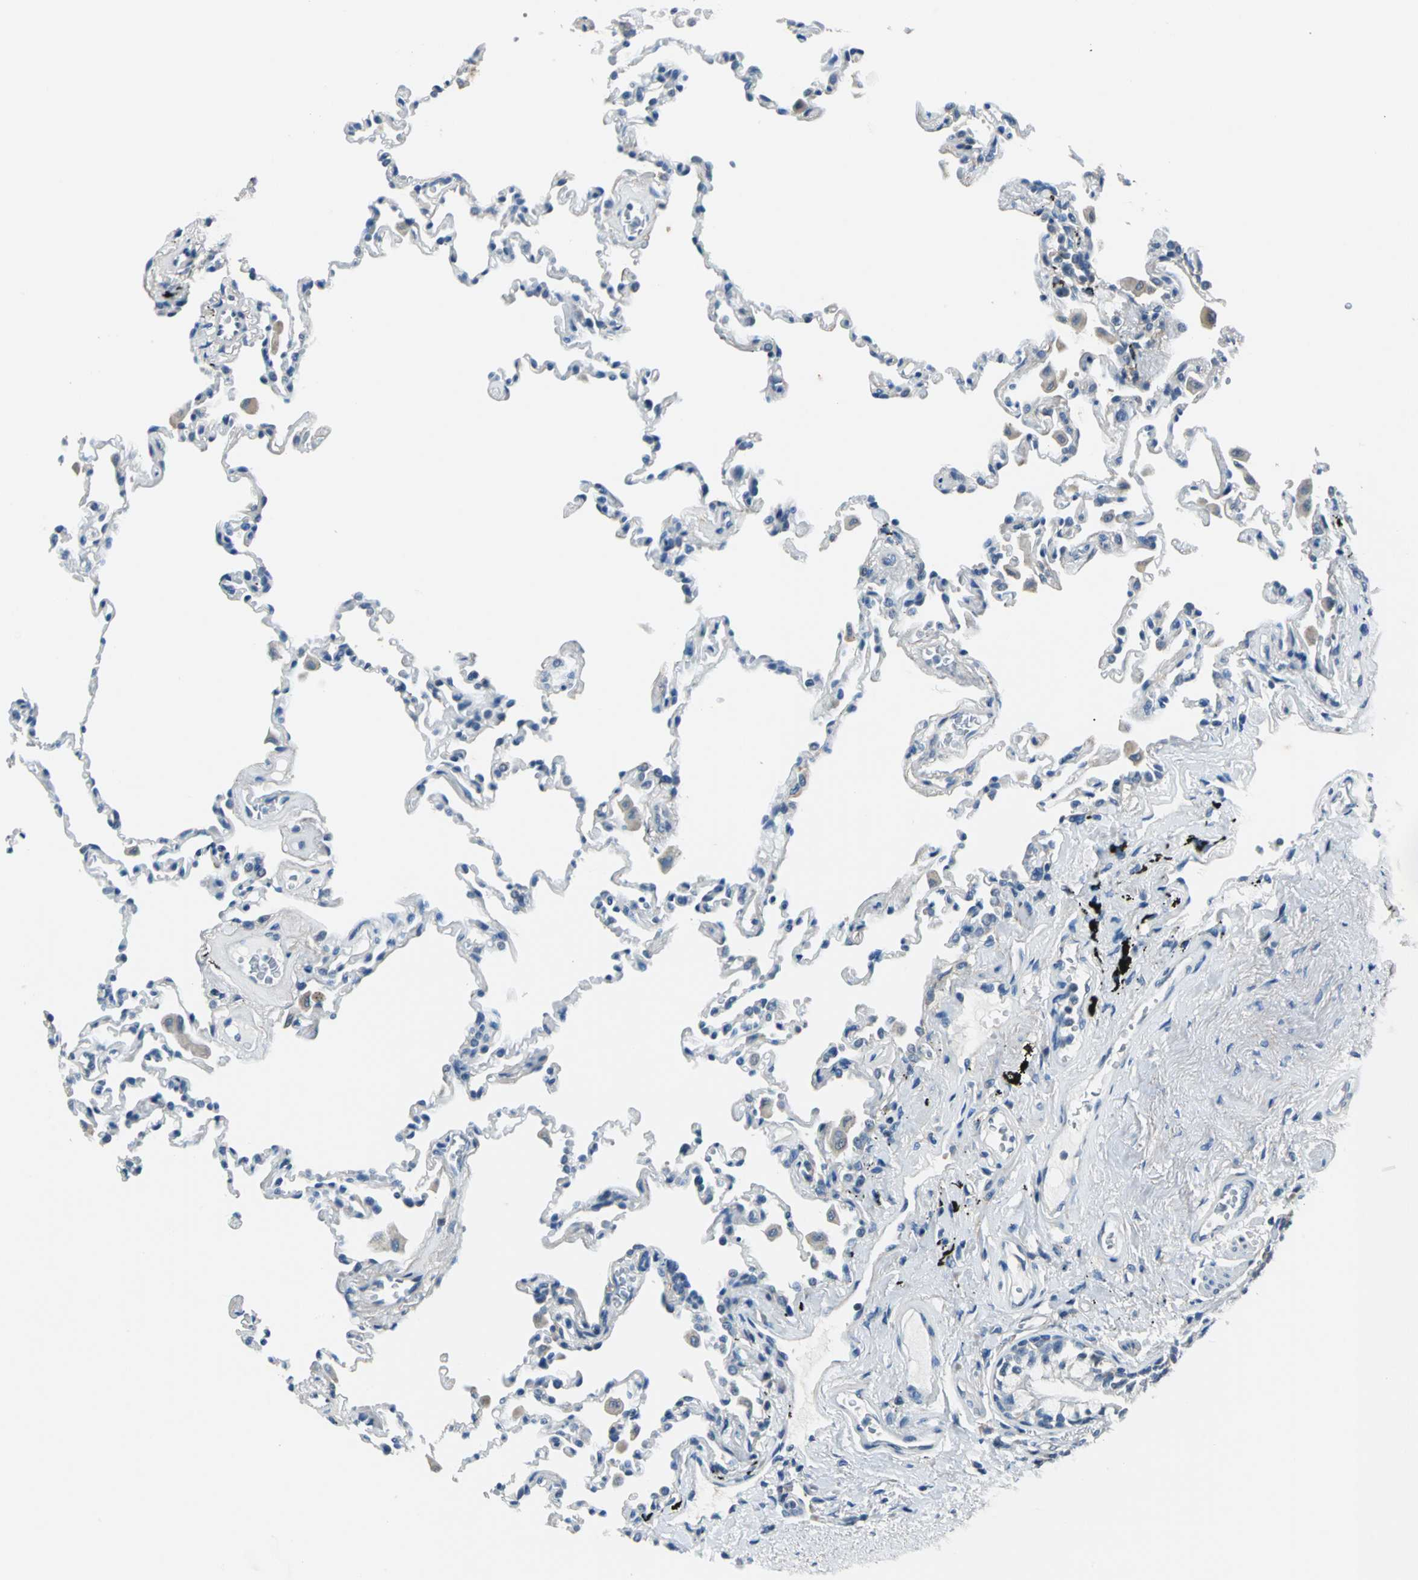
{"staining": {"intensity": "negative", "quantity": "none", "location": "none"}, "tissue": "lung", "cell_type": "Alveolar cells", "image_type": "normal", "snomed": [{"axis": "morphology", "description": "Normal tissue, NOS"}, {"axis": "topography", "description": "Lung"}], "caption": "IHC micrograph of unremarkable lung stained for a protein (brown), which reveals no staining in alveolar cells.", "gene": "ZNF415", "patient": {"sex": "male", "age": 59}}